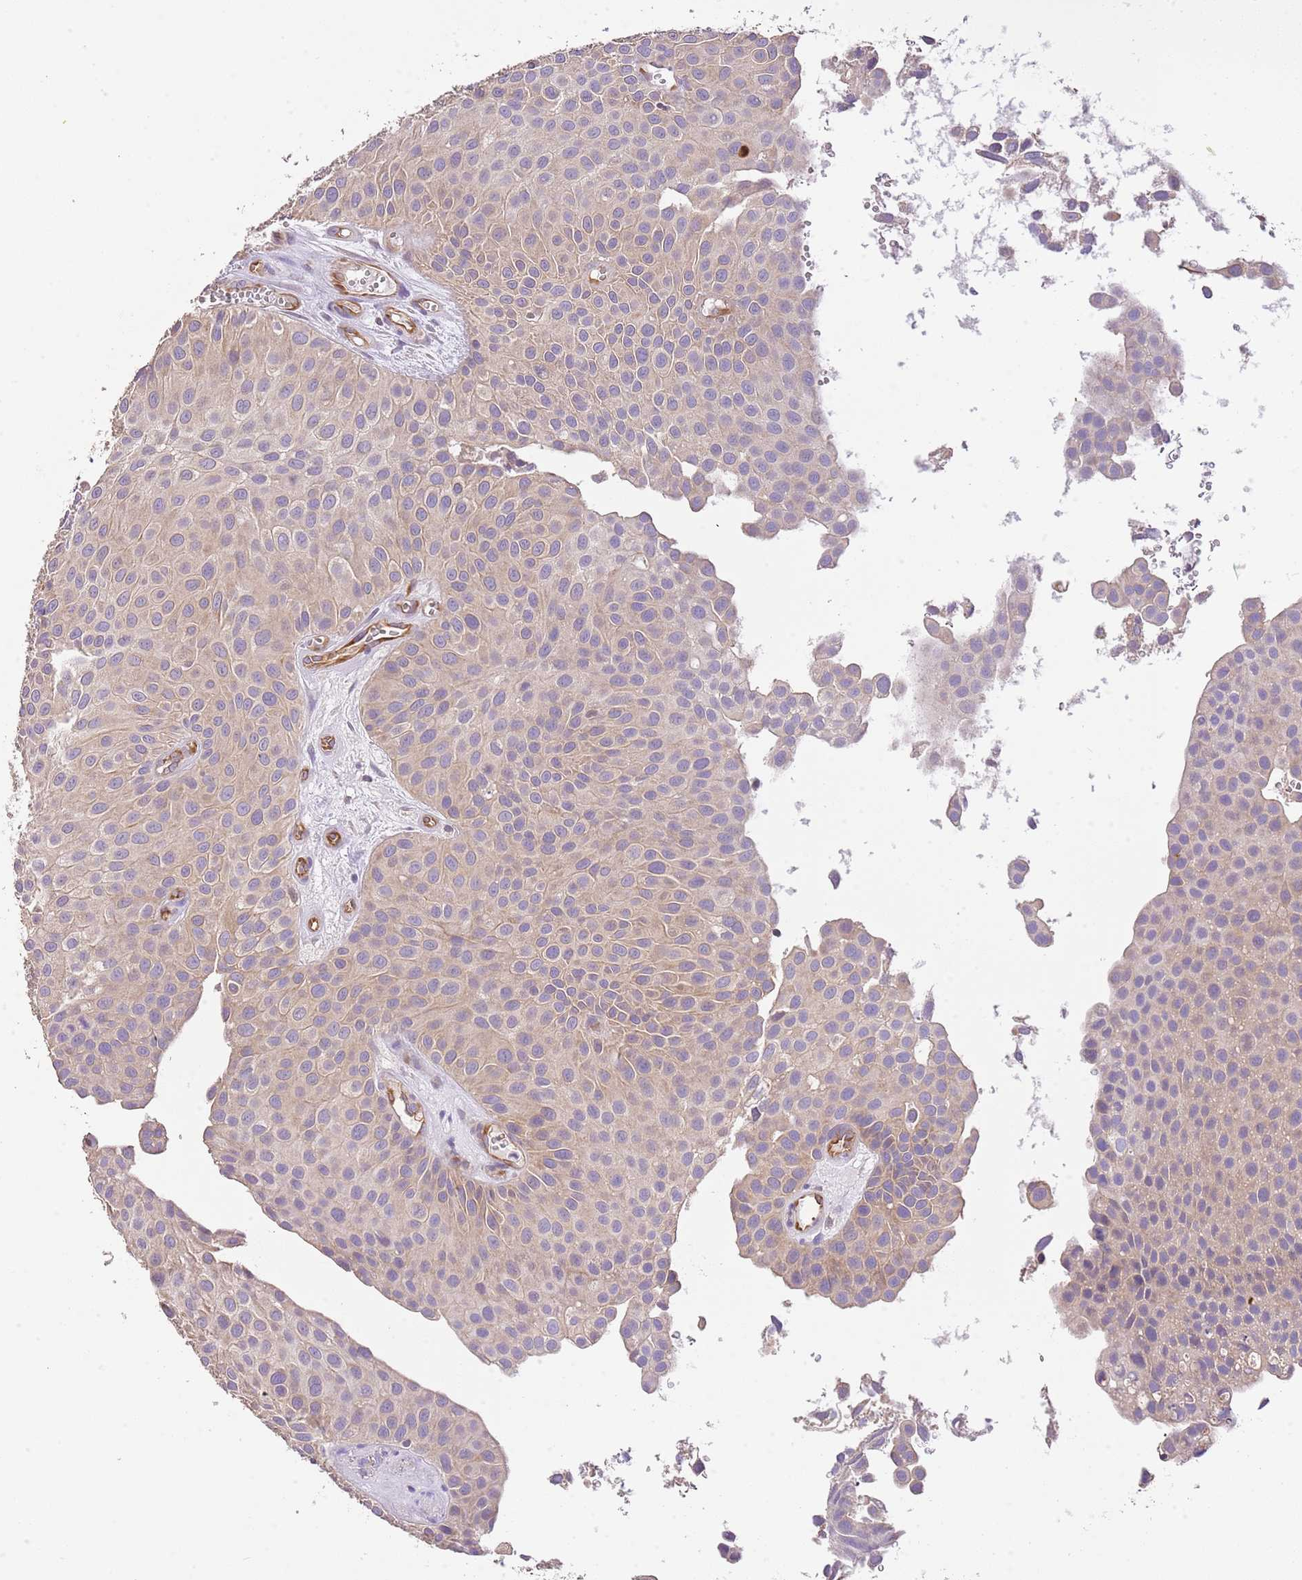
{"staining": {"intensity": "weak", "quantity": ">75%", "location": "cytoplasmic/membranous"}, "tissue": "urothelial cancer", "cell_type": "Tumor cells", "image_type": "cancer", "snomed": [{"axis": "morphology", "description": "Urothelial carcinoma, Low grade"}, {"axis": "topography", "description": "Urinary bladder"}], "caption": "A micrograph of human urothelial cancer stained for a protein reveals weak cytoplasmic/membranous brown staining in tumor cells. (DAB (3,3'-diaminobenzidine) IHC with brightfield microscopy, high magnification).", "gene": "DOCK9", "patient": {"sex": "male", "age": 88}}